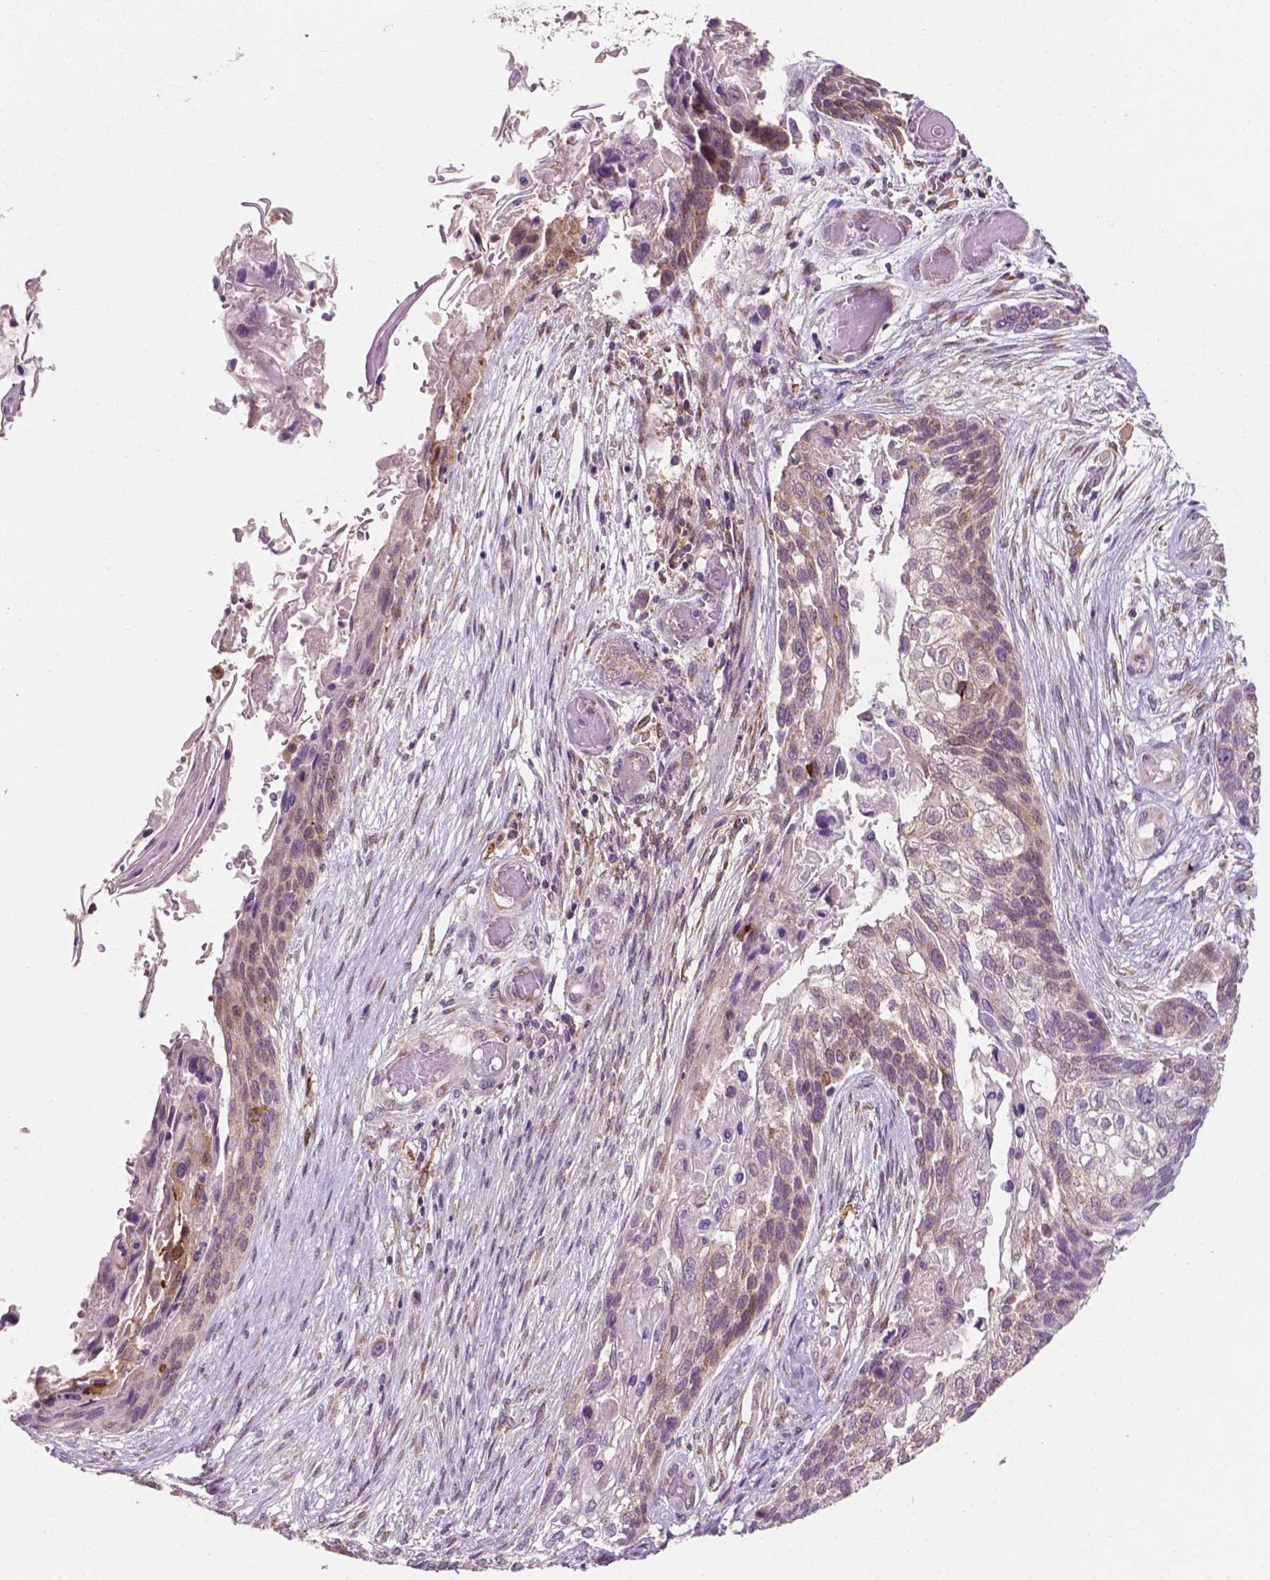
{"staining": {"intensity": "weak", "quantity": "25%-75%", "location": "cytoplasmic/membranous"}, "tissue": "lung cancer", "cell_type": "Tumor cells", "image_type": "cancer", "snomed": [{"axis": "morphology", "description": "Squamous cell carcinoma, NOS"}, {"axis": "topography", "description": "Lung"}], "caption": "Protein expression analysis of lung squamous cell carcinoma demonstrates weak cytoplasmic/membranous staining in about 25%-75% of tumor cells. (Stains: DAB (3,3'-diaminobenzidine) in brown, nuclei in blue, Microscopy: brightfield microscopy at high magnification).", "gene": "EBAG9", "patient": {"sex": "male", "age": 69}}